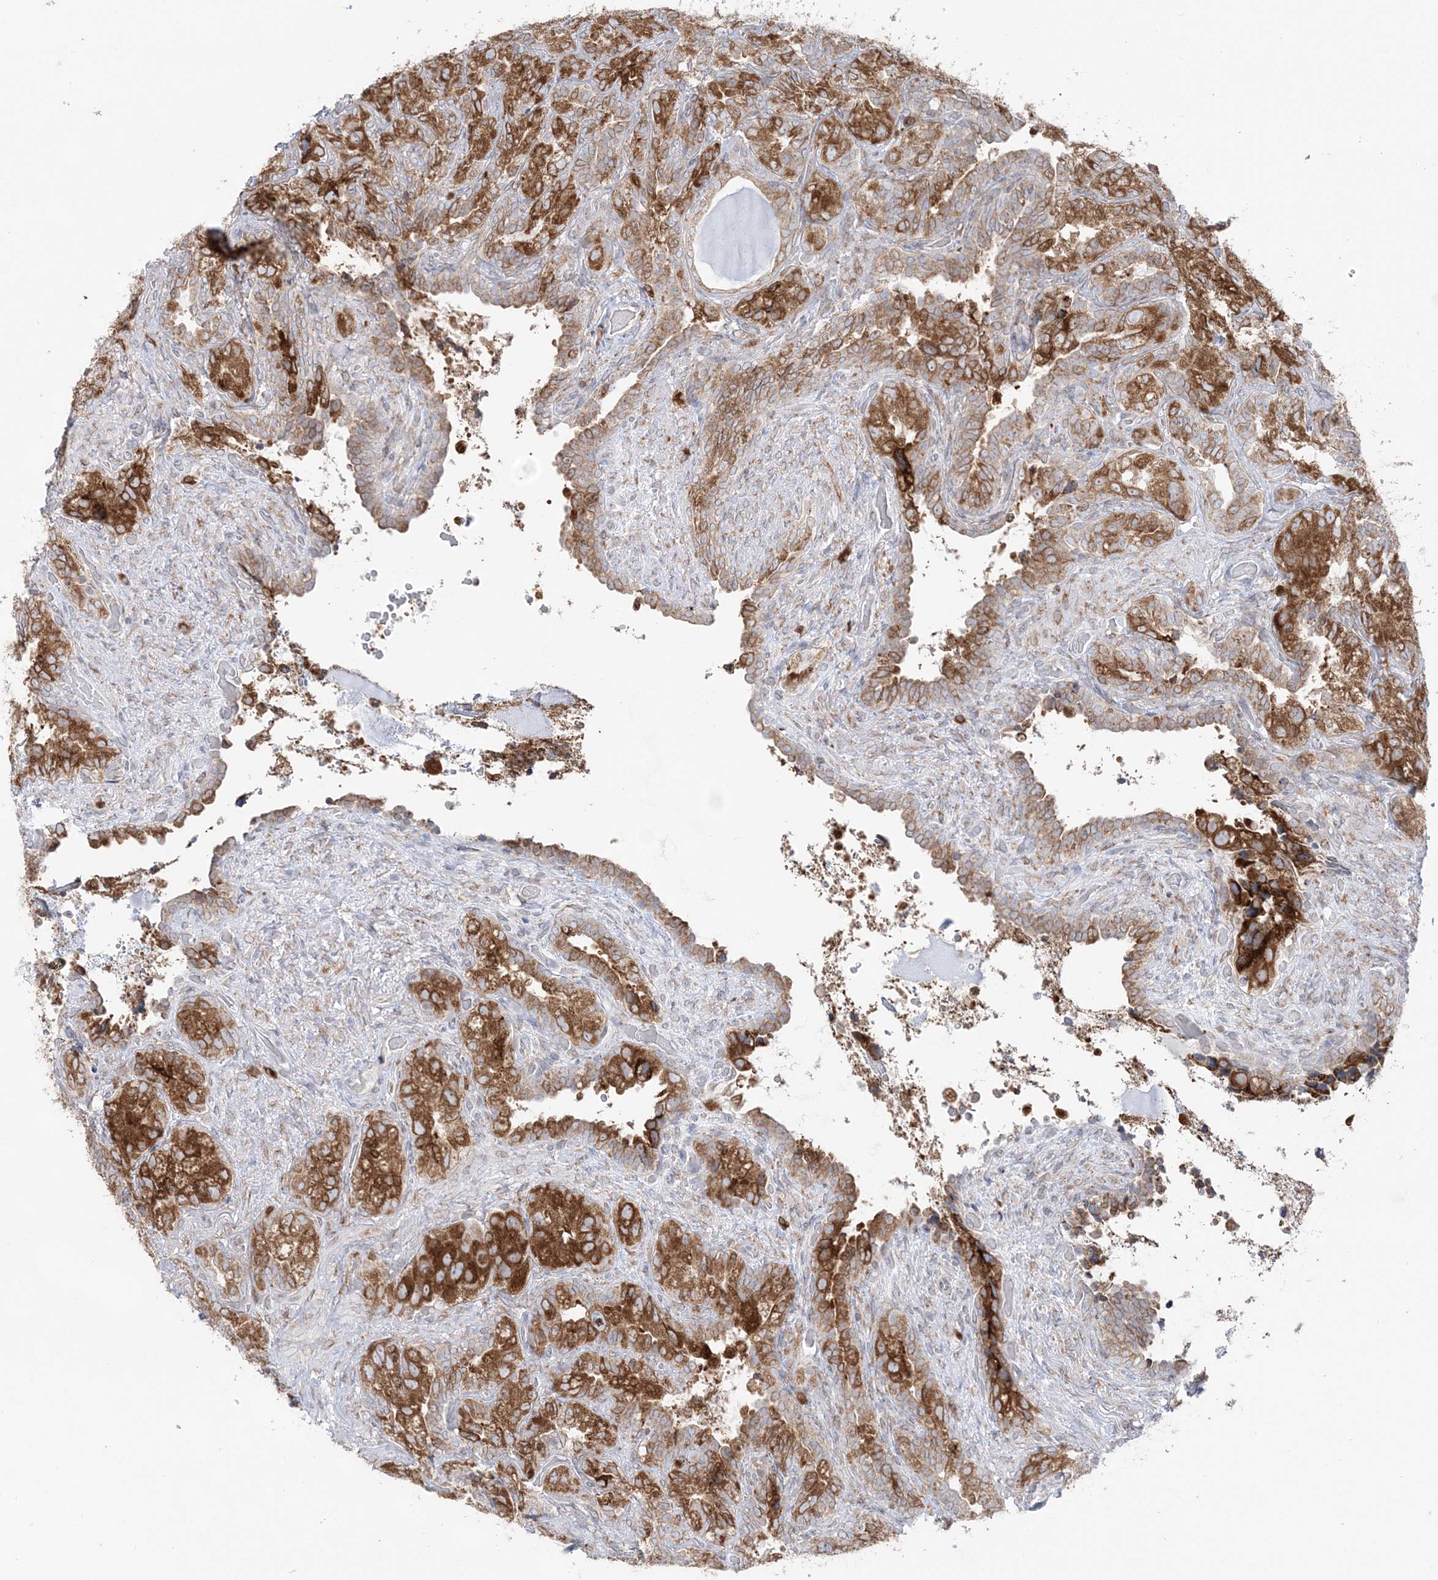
{"staining": {"intensity": "strong", "quantity": ">75%", "location": "cytoplasmic/membranous"}, "tissue": "seminal vesicle", "cell_type": "Glandular cells", "image_type": "normal", "snomed": [{"axis": "morphology", "description": "Normal tissue, NOS"}, {"axis": "topography", "description": "Seminal veicle"}, {"axis": "topography", "description": "Peripheral nerve tissue"}], "caption": "Glandular cells exhibit strong cytoplasmic/membranous expression in about >75% of cells in normal seminal vesicle.", "gene": "TMED10", "patient": {"sex": "male", "age": 67}}